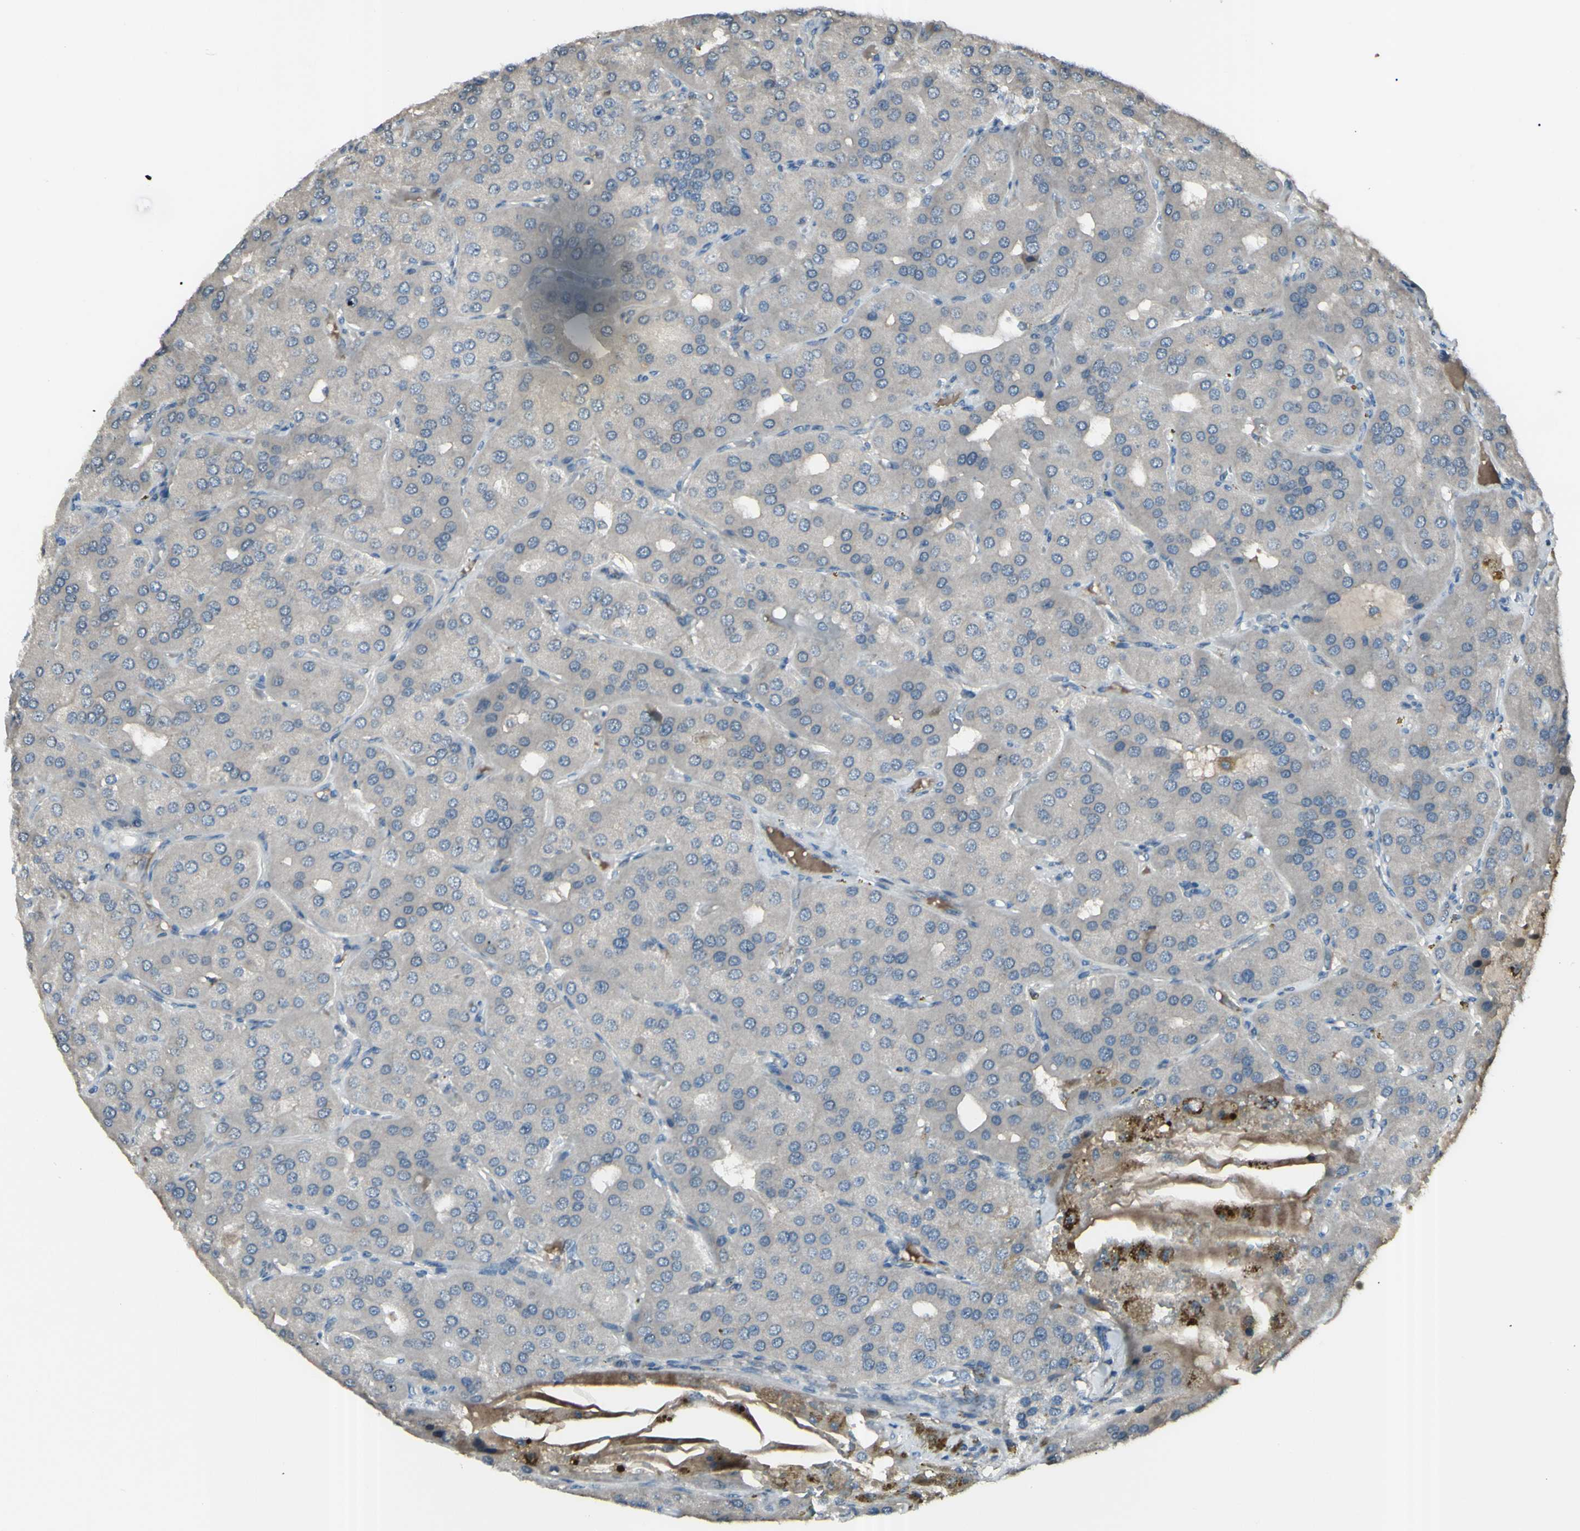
{"staining": {"intensity": "weak", "quantity": ">75%", "location": "cytoplasmic/membranous"}, "tissue": "parathyroid gland", "cell_type": "Glandular cells", "image_type": "normal", "snomed": [{"axis": "morphology", "description": "Normal tissue, NOS"}, {"axis": "morphology", "description": "Adenoma, NOS"}, {"axis": "topography", "description": "Parathyroid gland"}], "caption": "This micrograph shows IHC staining of normal parathyroid gland, with low weak cytoplasmic/membranous staining in approximately >75% of glandular cells.", "gene": "GNAS", "patient": {"sex": "female", "age": 86}}